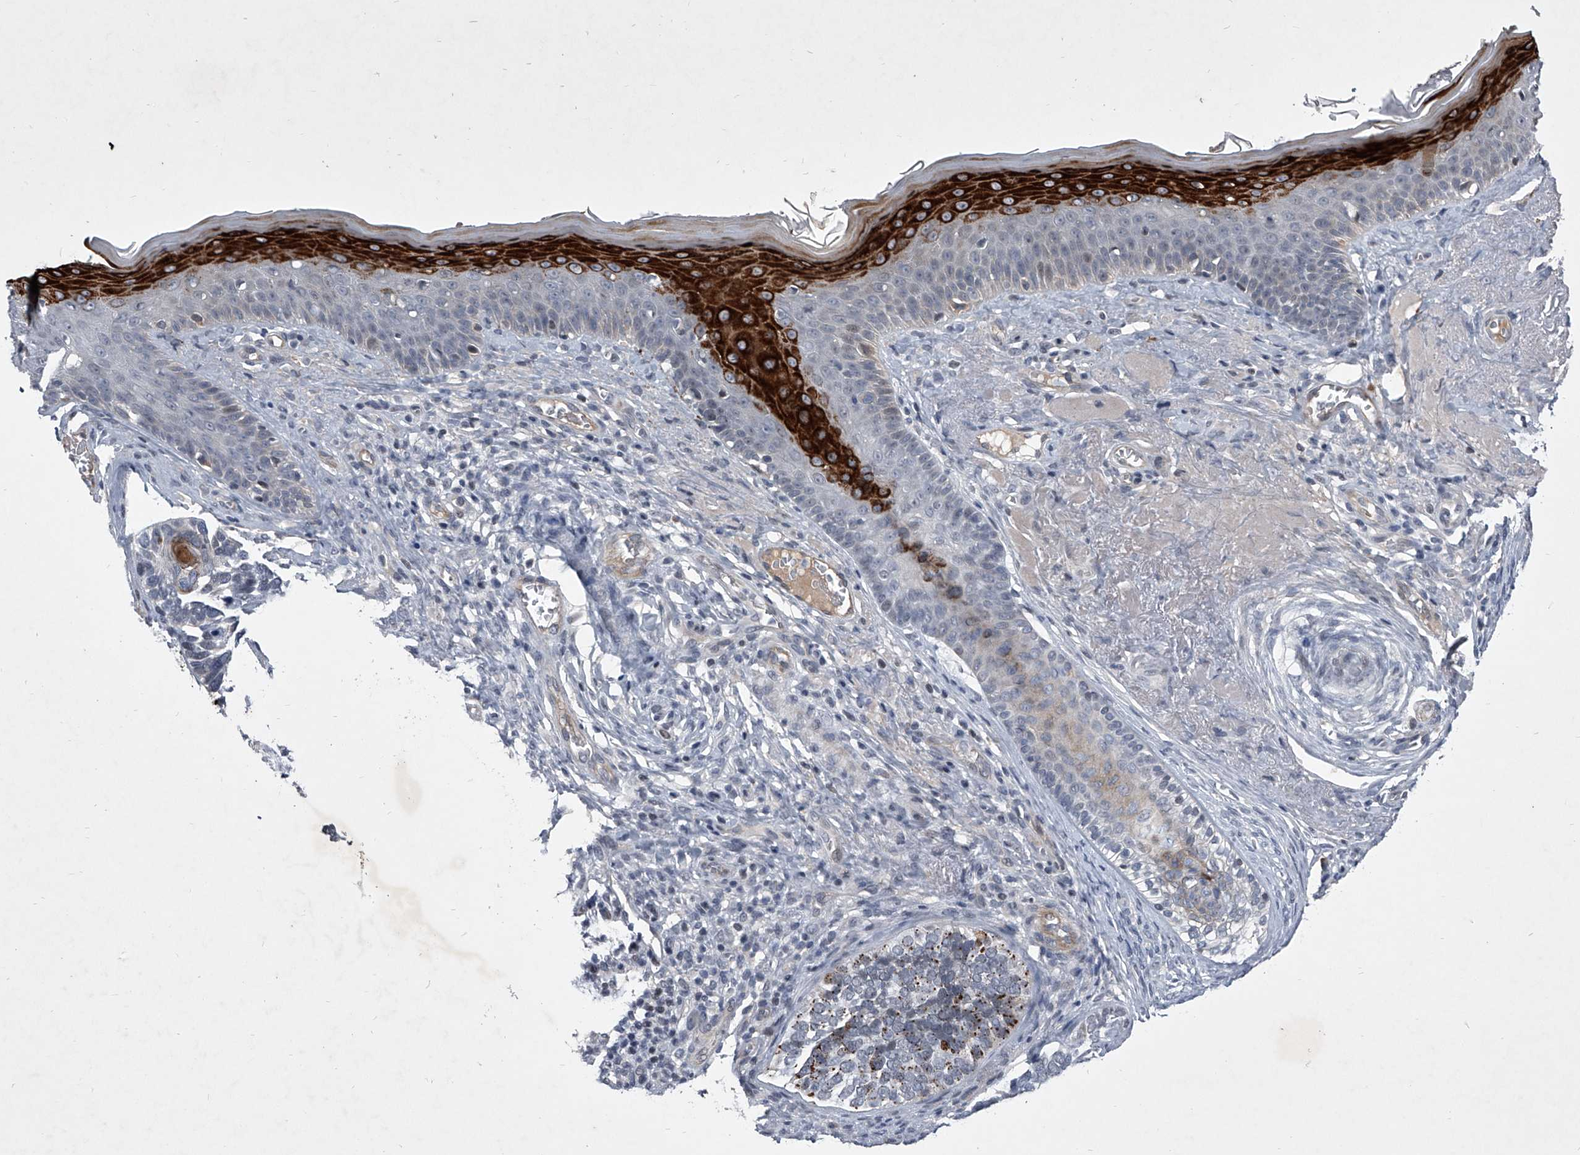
{"staining": {"intensity": "moderate", "quantity": "25%-75%", "location": "cytoplasmic/membranous"}, "tissue": "skin cancer", "cell_type": "Tumor cells", "image_type": "cancer", "snomed": [{"axis": "morphology", "description": "Basal cell carcinoma"}, {"axis": "topography", "description": "Skin"}], "caption": "Protein expression by IHC demonstrates moderate cytoplasmic/membranous positivity in approximately 25%-75% of tumor cells in skin basal cell carcinoma.", "gene": "ZNF76", "patient": {"sex": "male", "age": 62}}